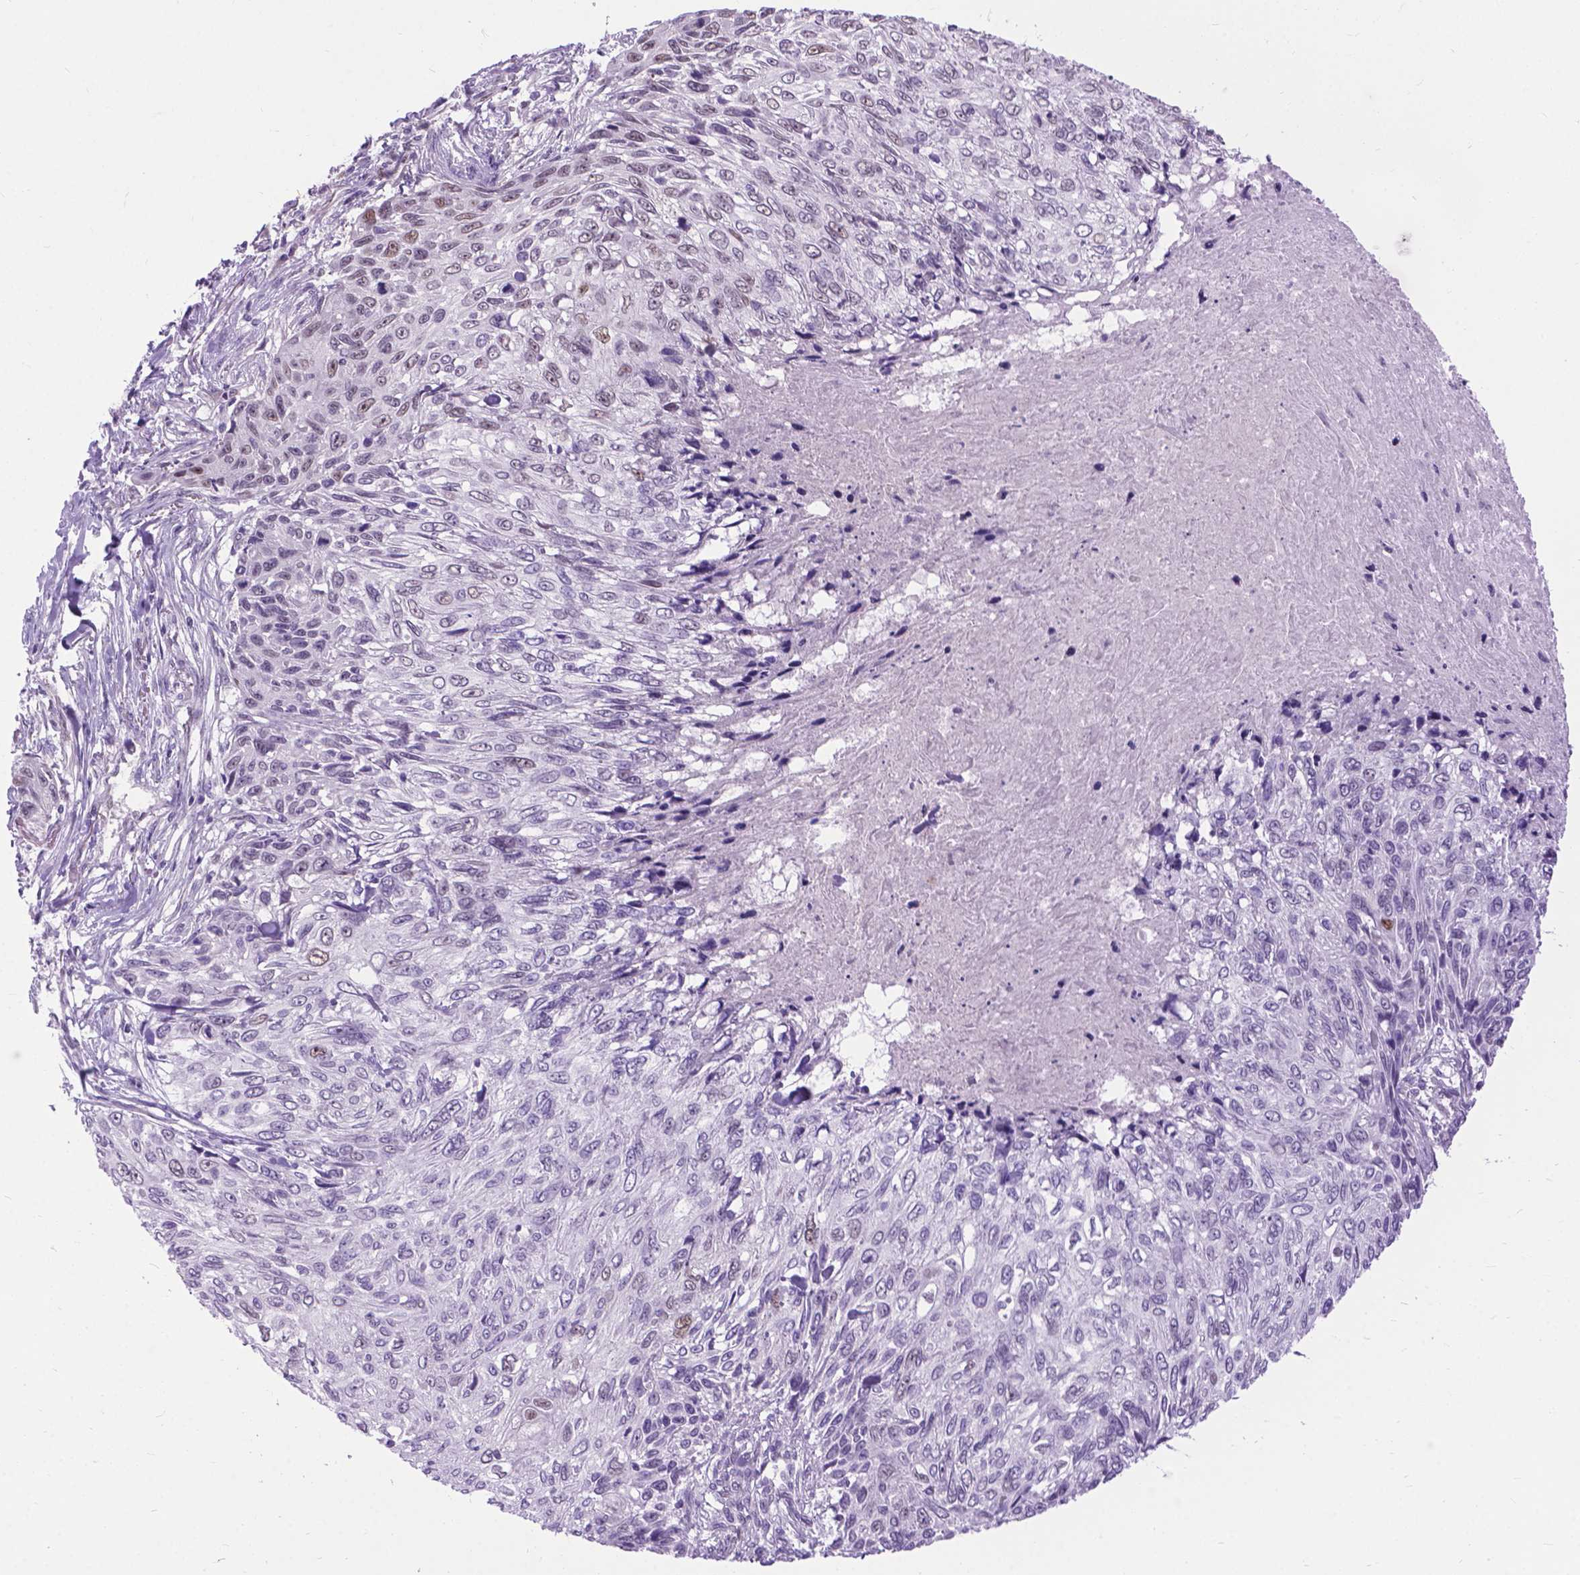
{"staining": {"intensity": "negative", "quantity": "none", "location": "none"}, "tissue": "skin cancer", "cell_type": "Tumor cells", "image_type": "cancer", "snomed": [{"axis": "morphology", "description": "Squamous cell carcinoma, NOS"}, {"axis": "topography", "description": "Skin"}], "caption": "The micrograph exhibits no significant positivity in tumor cells of skin cancer. (Brightfield microscopy of DAB (3,3'-diaminobenzidine) immunohistochemistry (IHC) at high magnification).", "gene": "APCDD1L", "patient": {"sex": "male", "age": 92}}